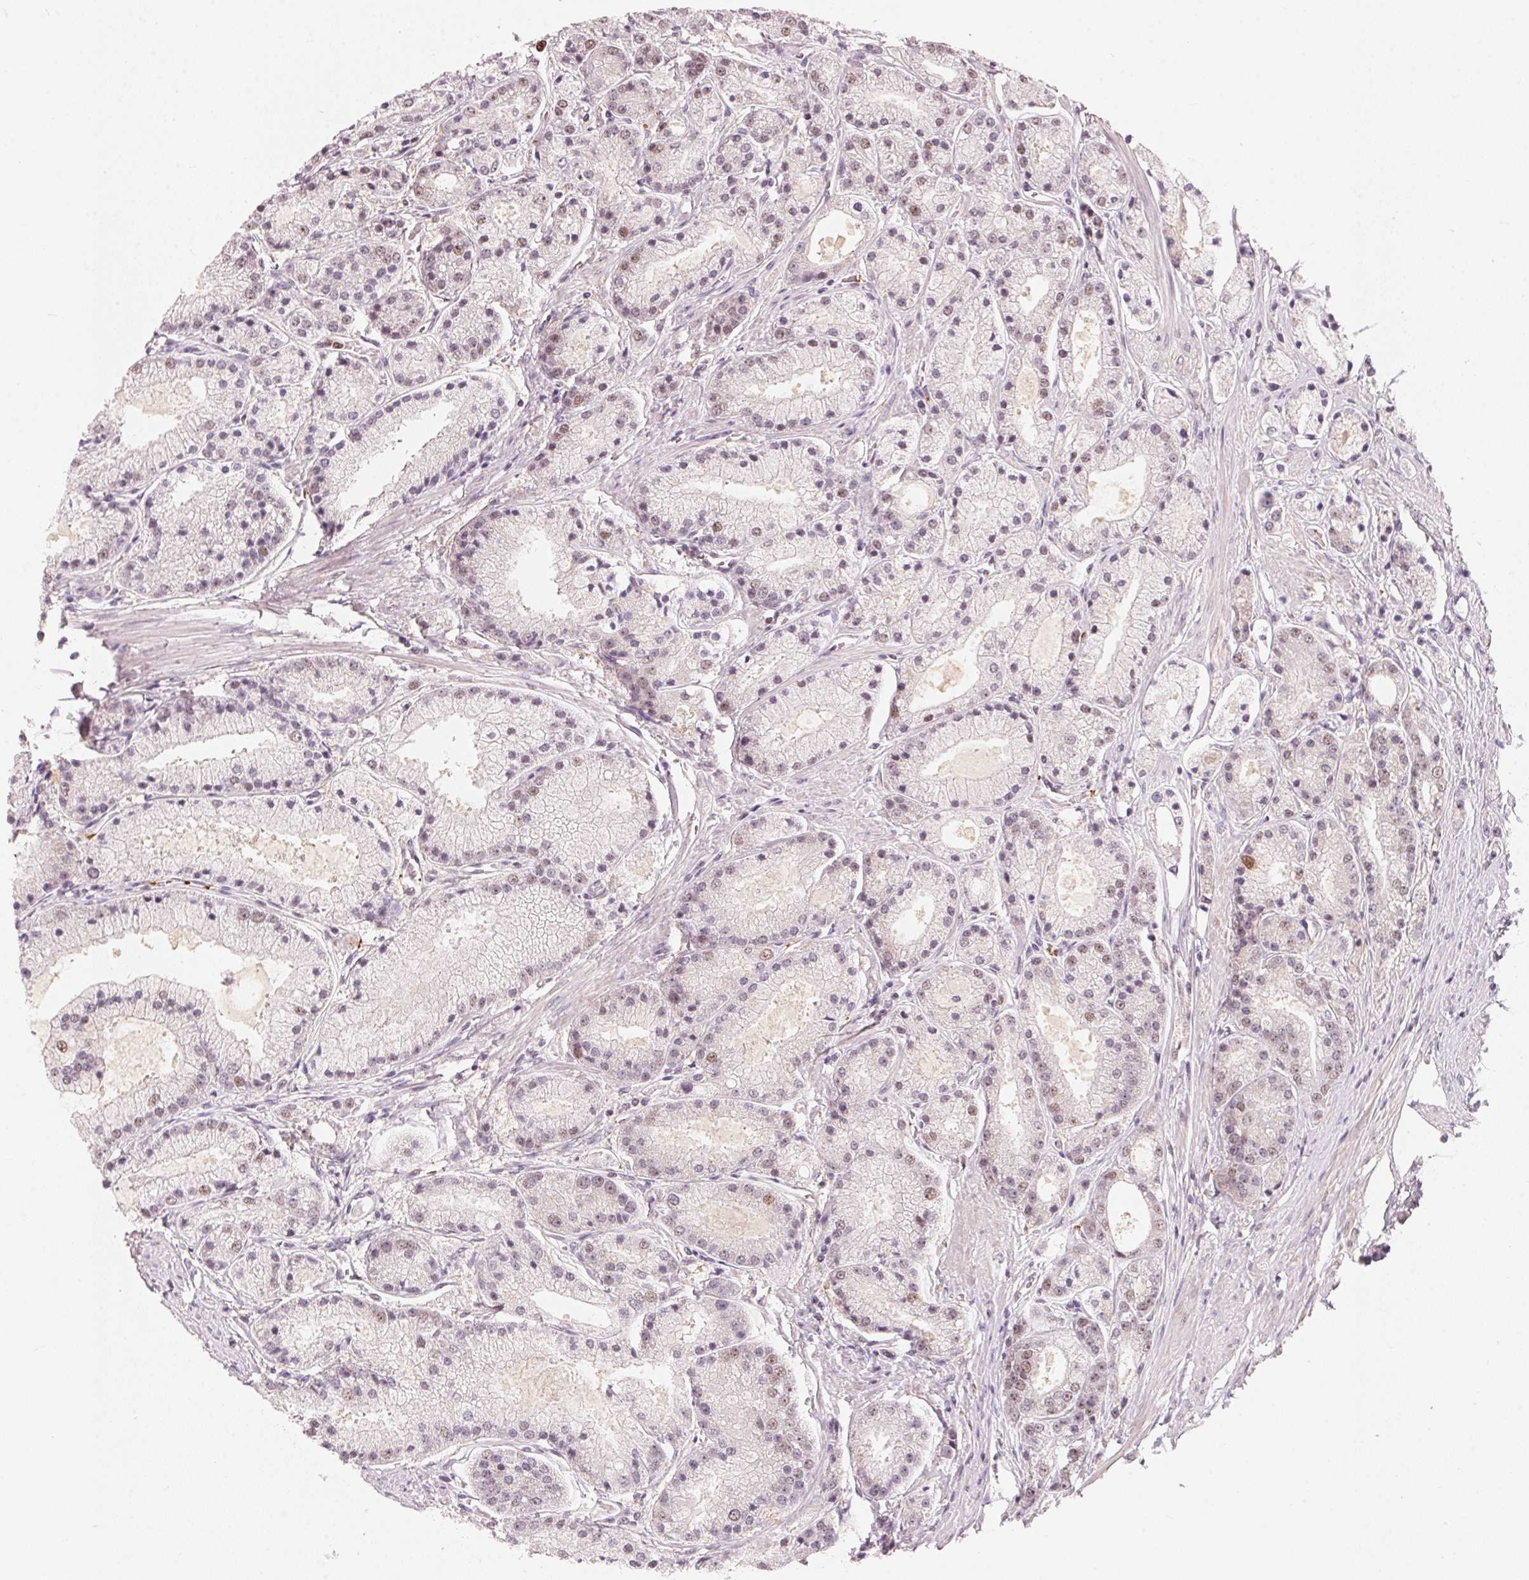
{"staining": {"intensity": "weak", "quantity": "25%-75%", "location": "nuclear"}, "tissue": "prostate cancer", "cell_type": "Tumor cells", "image_type": "cancer", "snomed": [{"axis": "morphology", "description": "Adenocarcinoma, High grade"}, {"axis": "topography", "description": "Prostate"}], "caption": "The photomicrograph reveals immunohistochemical staining of prostate cancer (adenocarcinoma (high-grade)). There is weak nuclear positivity is seen in approximately 25%-75% of tumor cells. (IHC, brightfield microscopy, high magnification).", "gene": "ARHGAP22", "patient": {"sex": "male", "age": 67}}